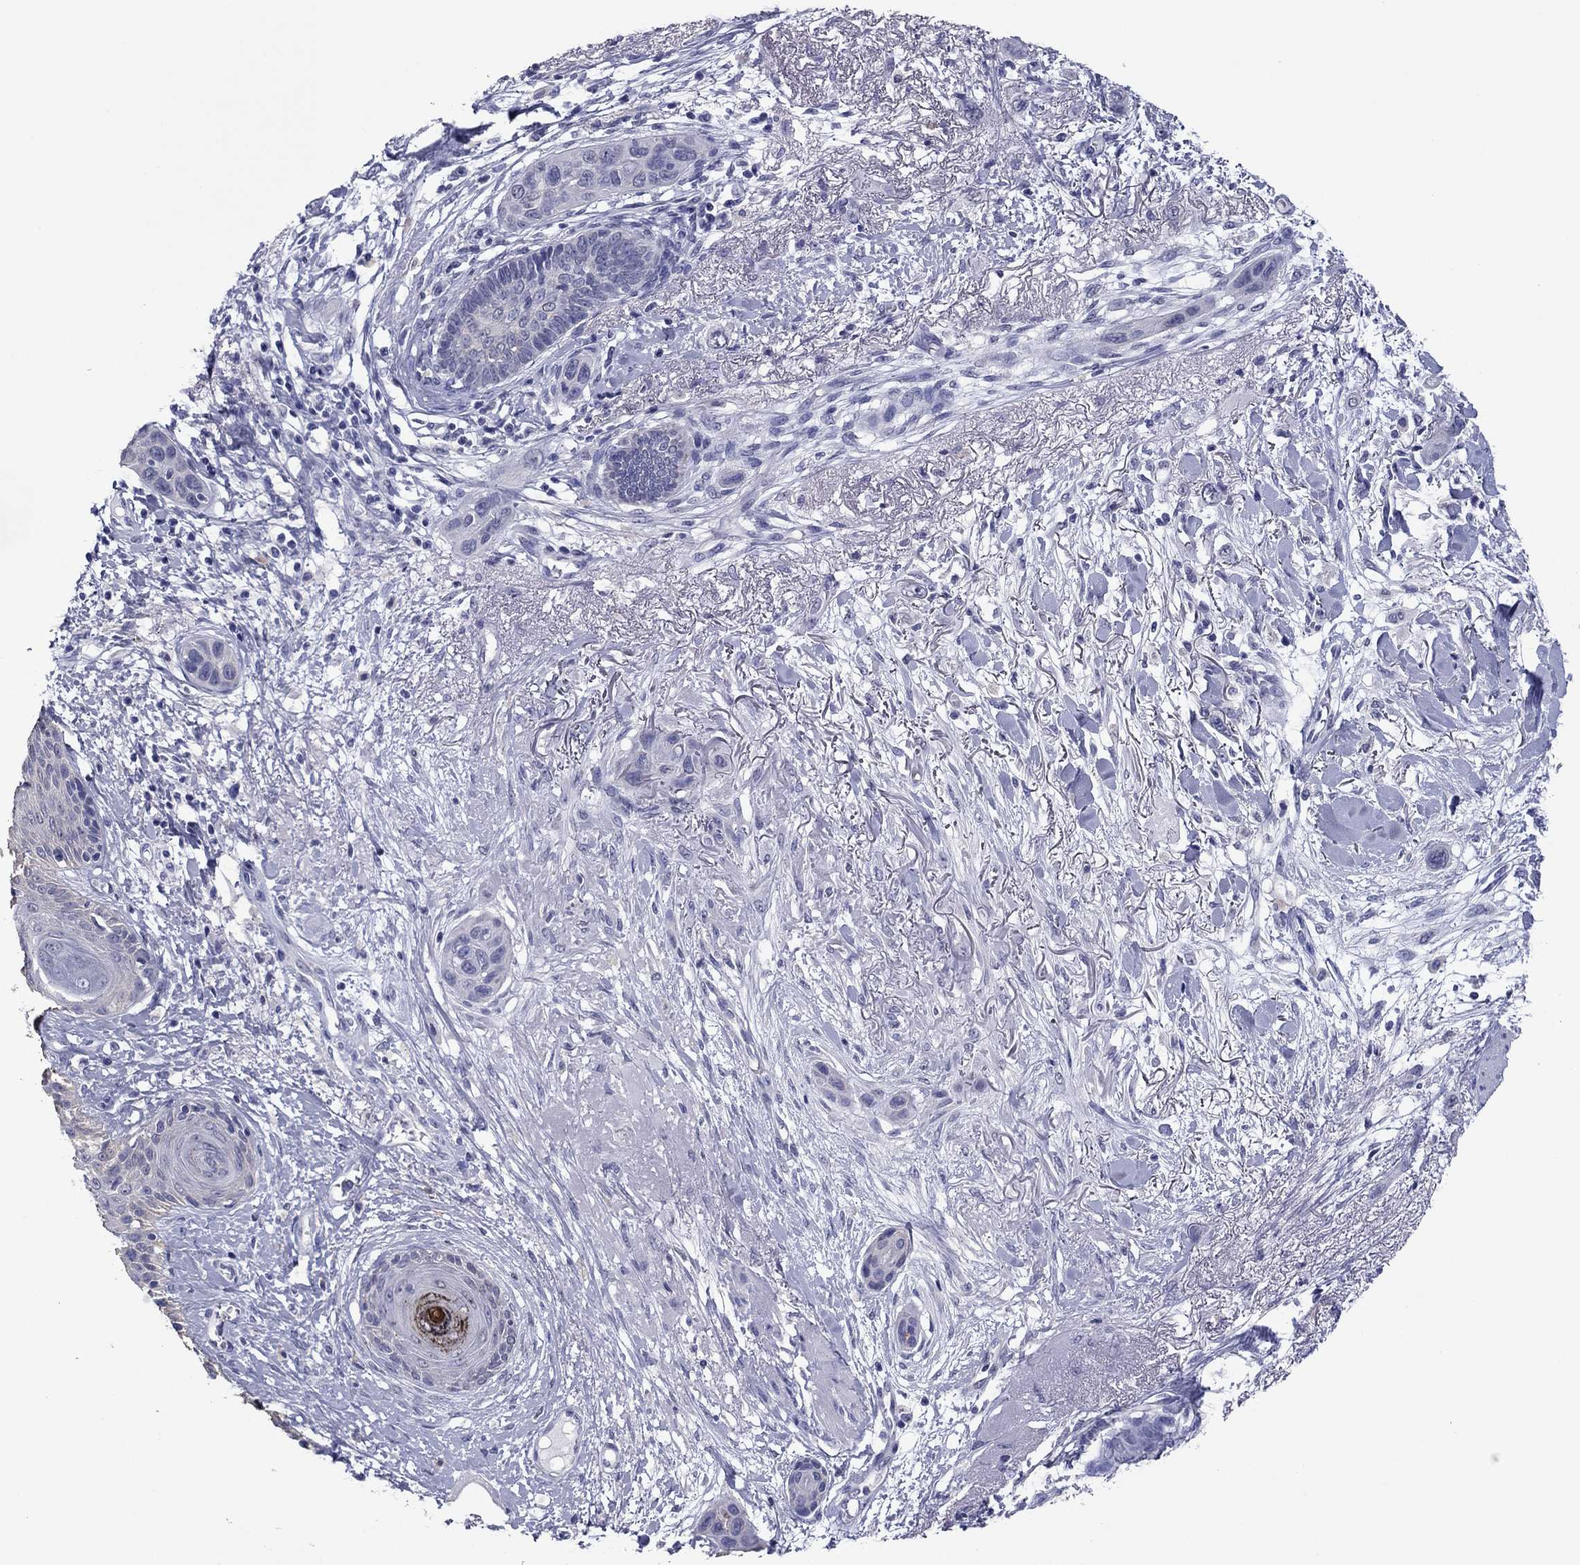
{"staining": {"intensity": "negative", "quantity": "none", "location": "none"}, "tissue": "skin cancer", "cell_type": "Tumor cells", "image_type": "cancer", "snomed": [{"axis": "morphology", "description": "Squamous cell carcinoma, NOS"}, {"axis": "topography", "description": "Skin"}], "caption": "High power microscopy image of an IHC histopathology image of skin cancer (squamous cell carcinoma), revealing no significant positivity in tumor cells.", "gene": "HAO1", "patient": {"sex": "male", "age": 79}}